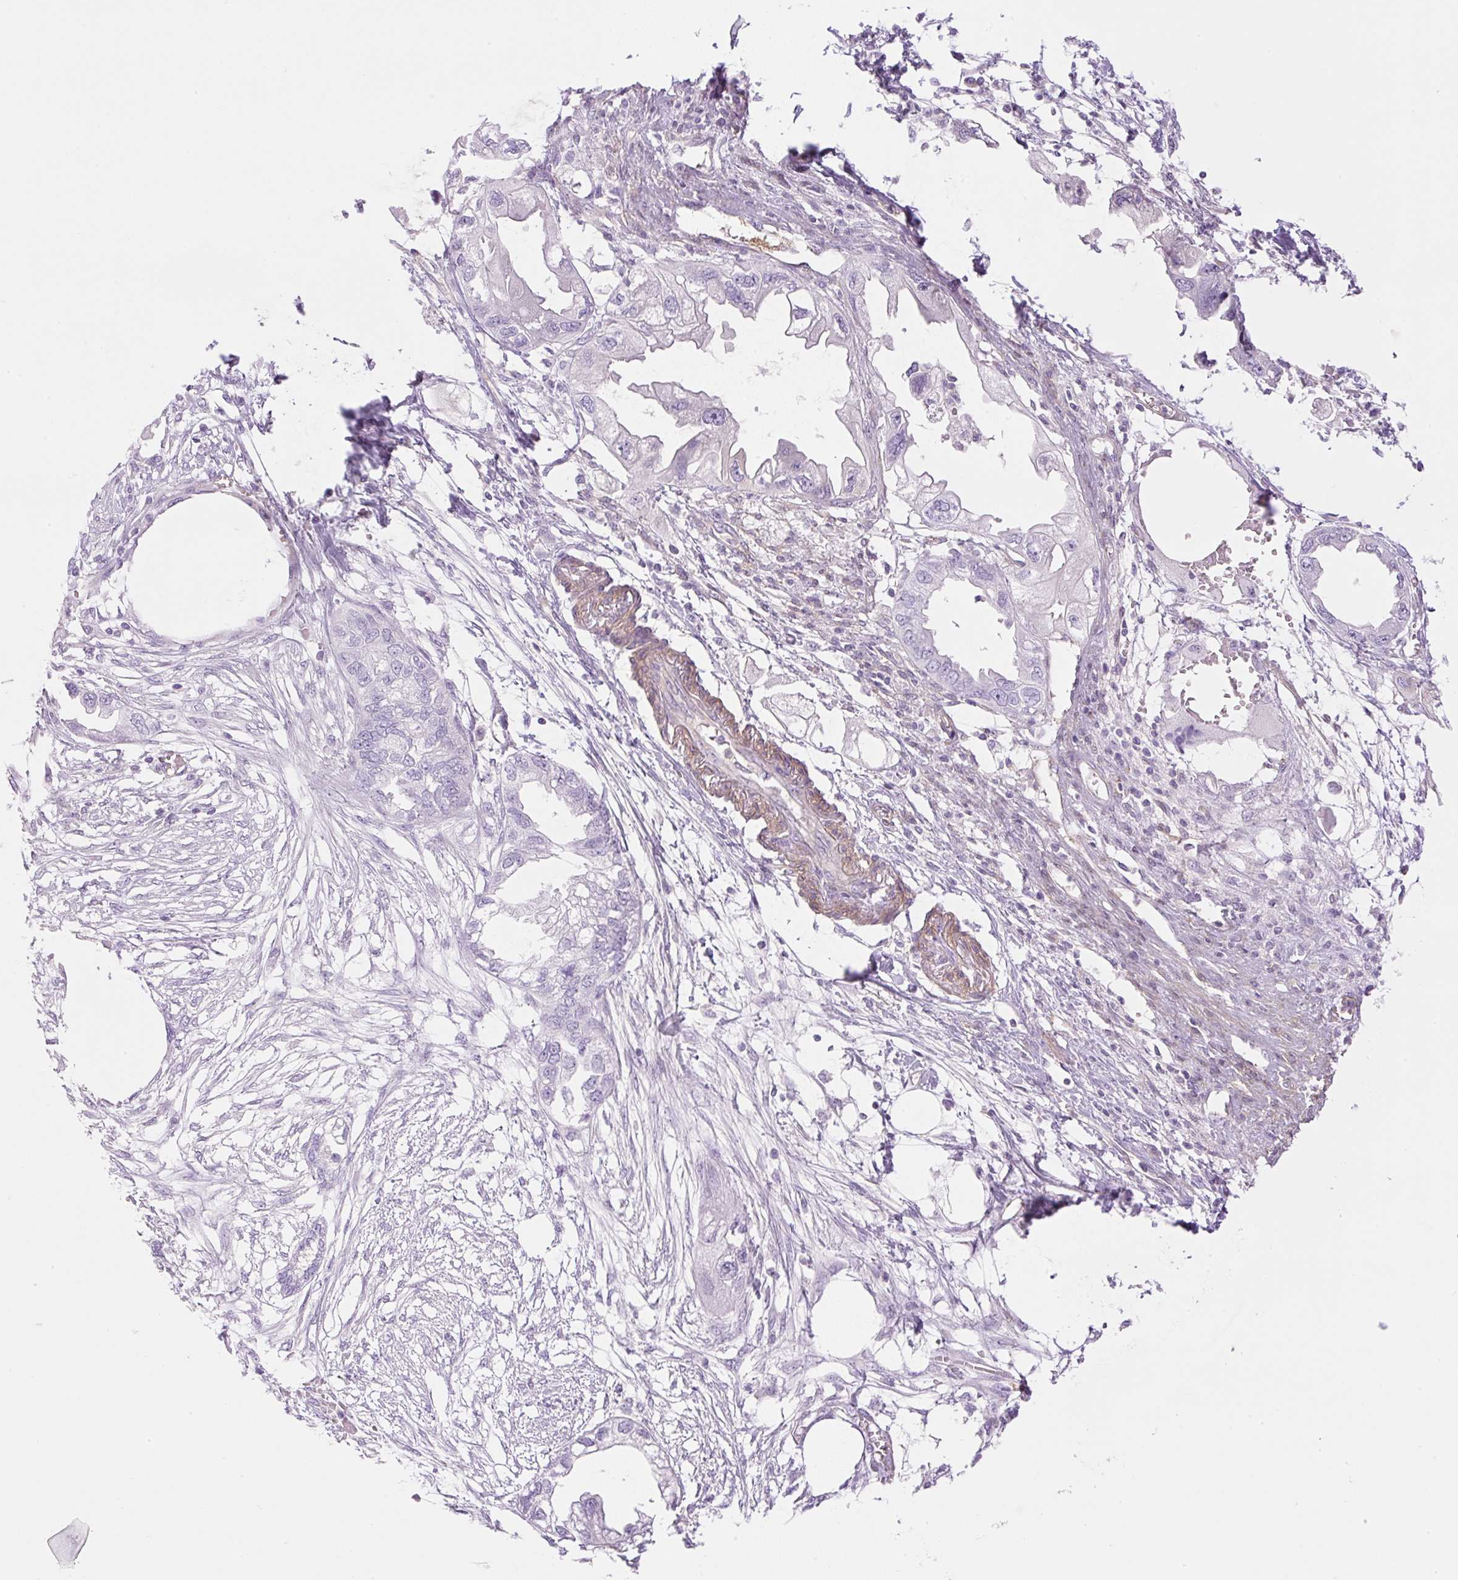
{"staining": {"intensity": "negative", "quantity": "none", "location": "none"}, "tissue": "endometrial cancer", "cell_type": "Tumor cells", "image_type": "cancer", "snomed": [{"axis": "morphology", "description": "Adenocarcinoma, NOS"}, {"axis": "morphology", "description": "Adenocarcinoma, metastatic, NOS"}, {"axis": "topography", "description": "Adipose tissue"}, {"axis": "topography", "description": "Endometrium"}], "caption": "This is a photomicrograph of immunohistochemistry (IHC) staining of metastatic adenocarcinoma (endometrial), which shows no staining in tumor cells. (DAB (3,3'-diaminobenzidine) IHC with hematoxylin counter stain).", "gene": "EHD3", "patient": {"sex": "female", "age": 67}}